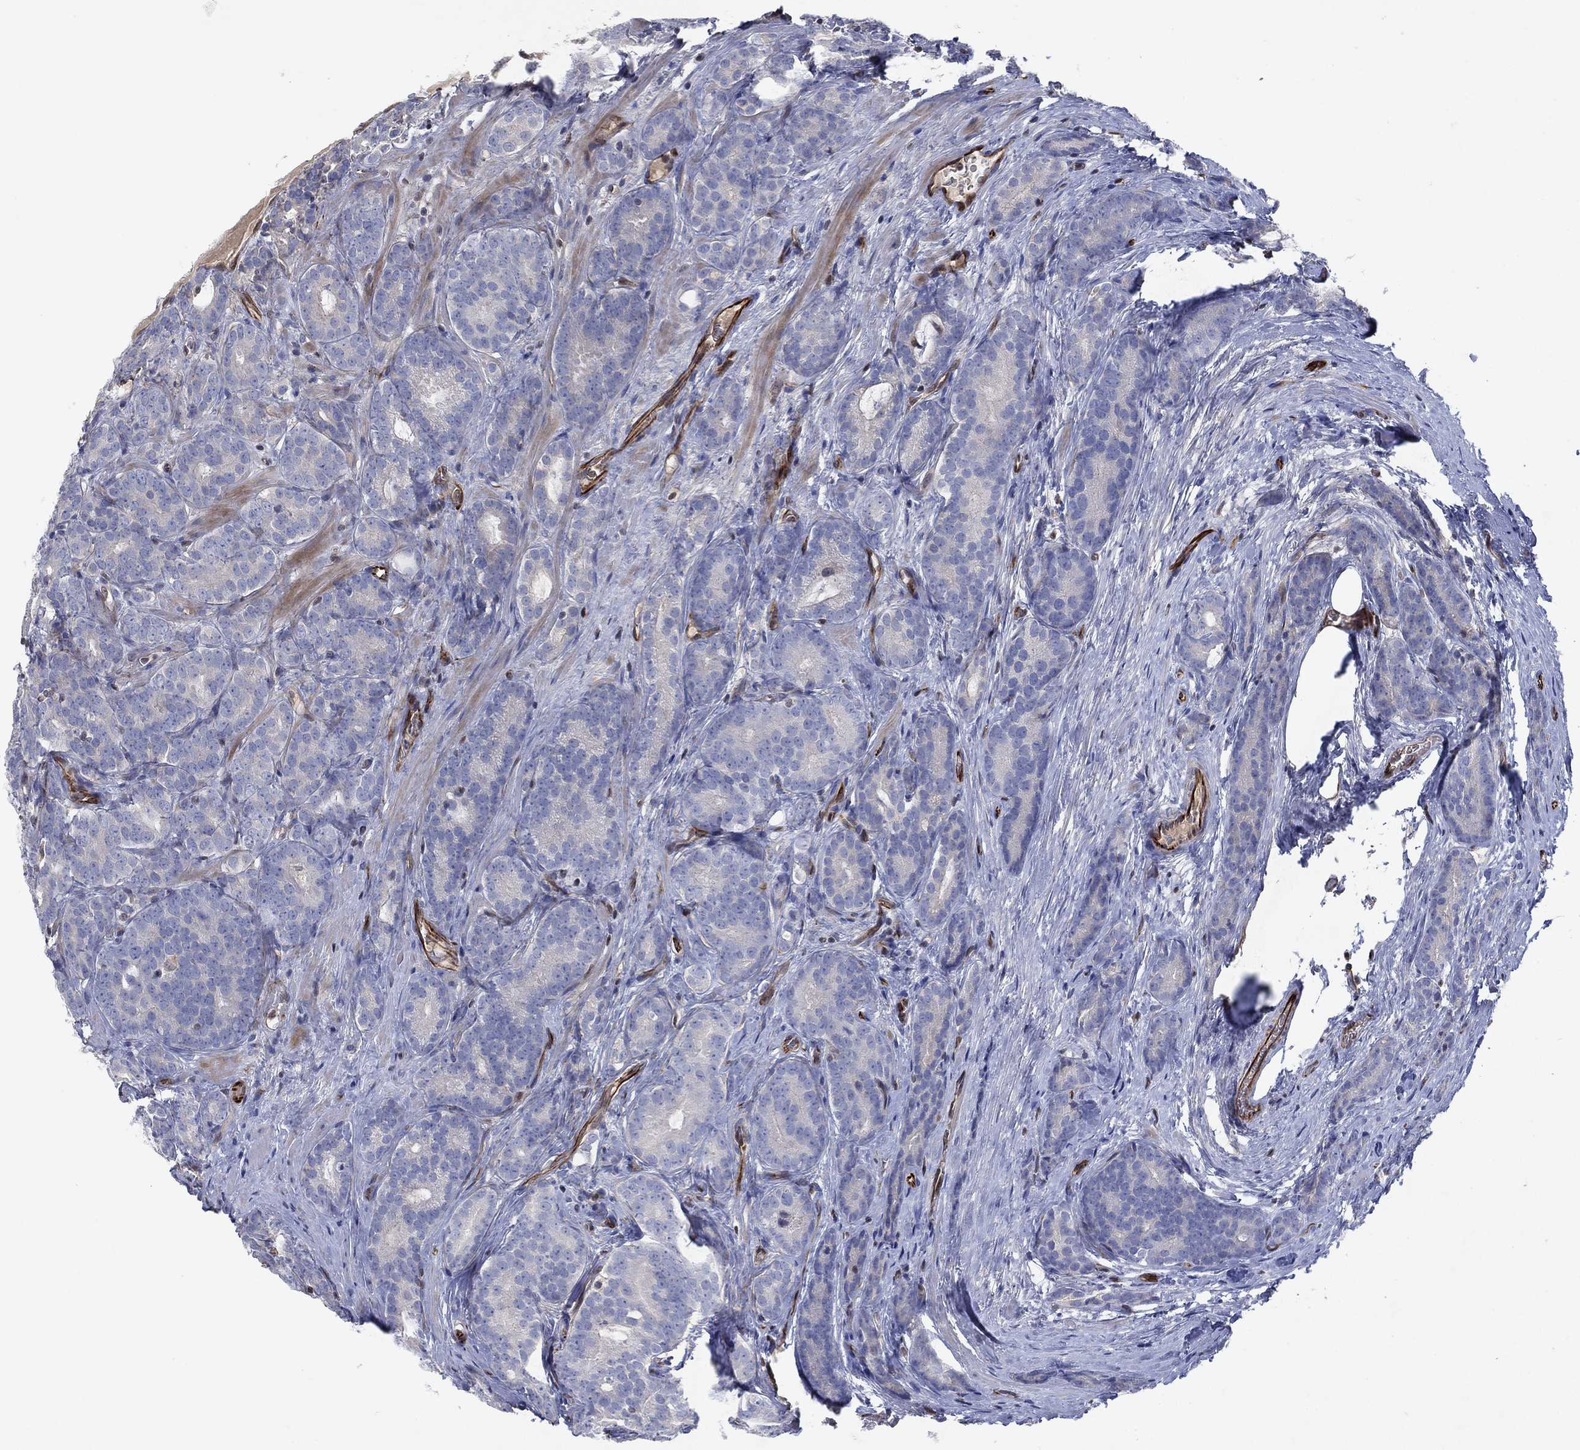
{"staining": {"intensity": "negative", "quantity": "none", "location": "none"}, "tissue": "prostate cancer", "cell_type": "Tumor cells", "image_type": "cancer", "snomed": [{"axis": "morphology", "description": "Adenocarcinoma, NOS"}, {"axis": "topography", "description": "Prostate"}], "caption": "Immunohistochemistry photomicrograph of adenocarcinoma (prostate) stained for a protein (brown), which shows no expression in tumor cells.", "gene": "FLI1", "patient": {"sex": "male", "age": 71}}